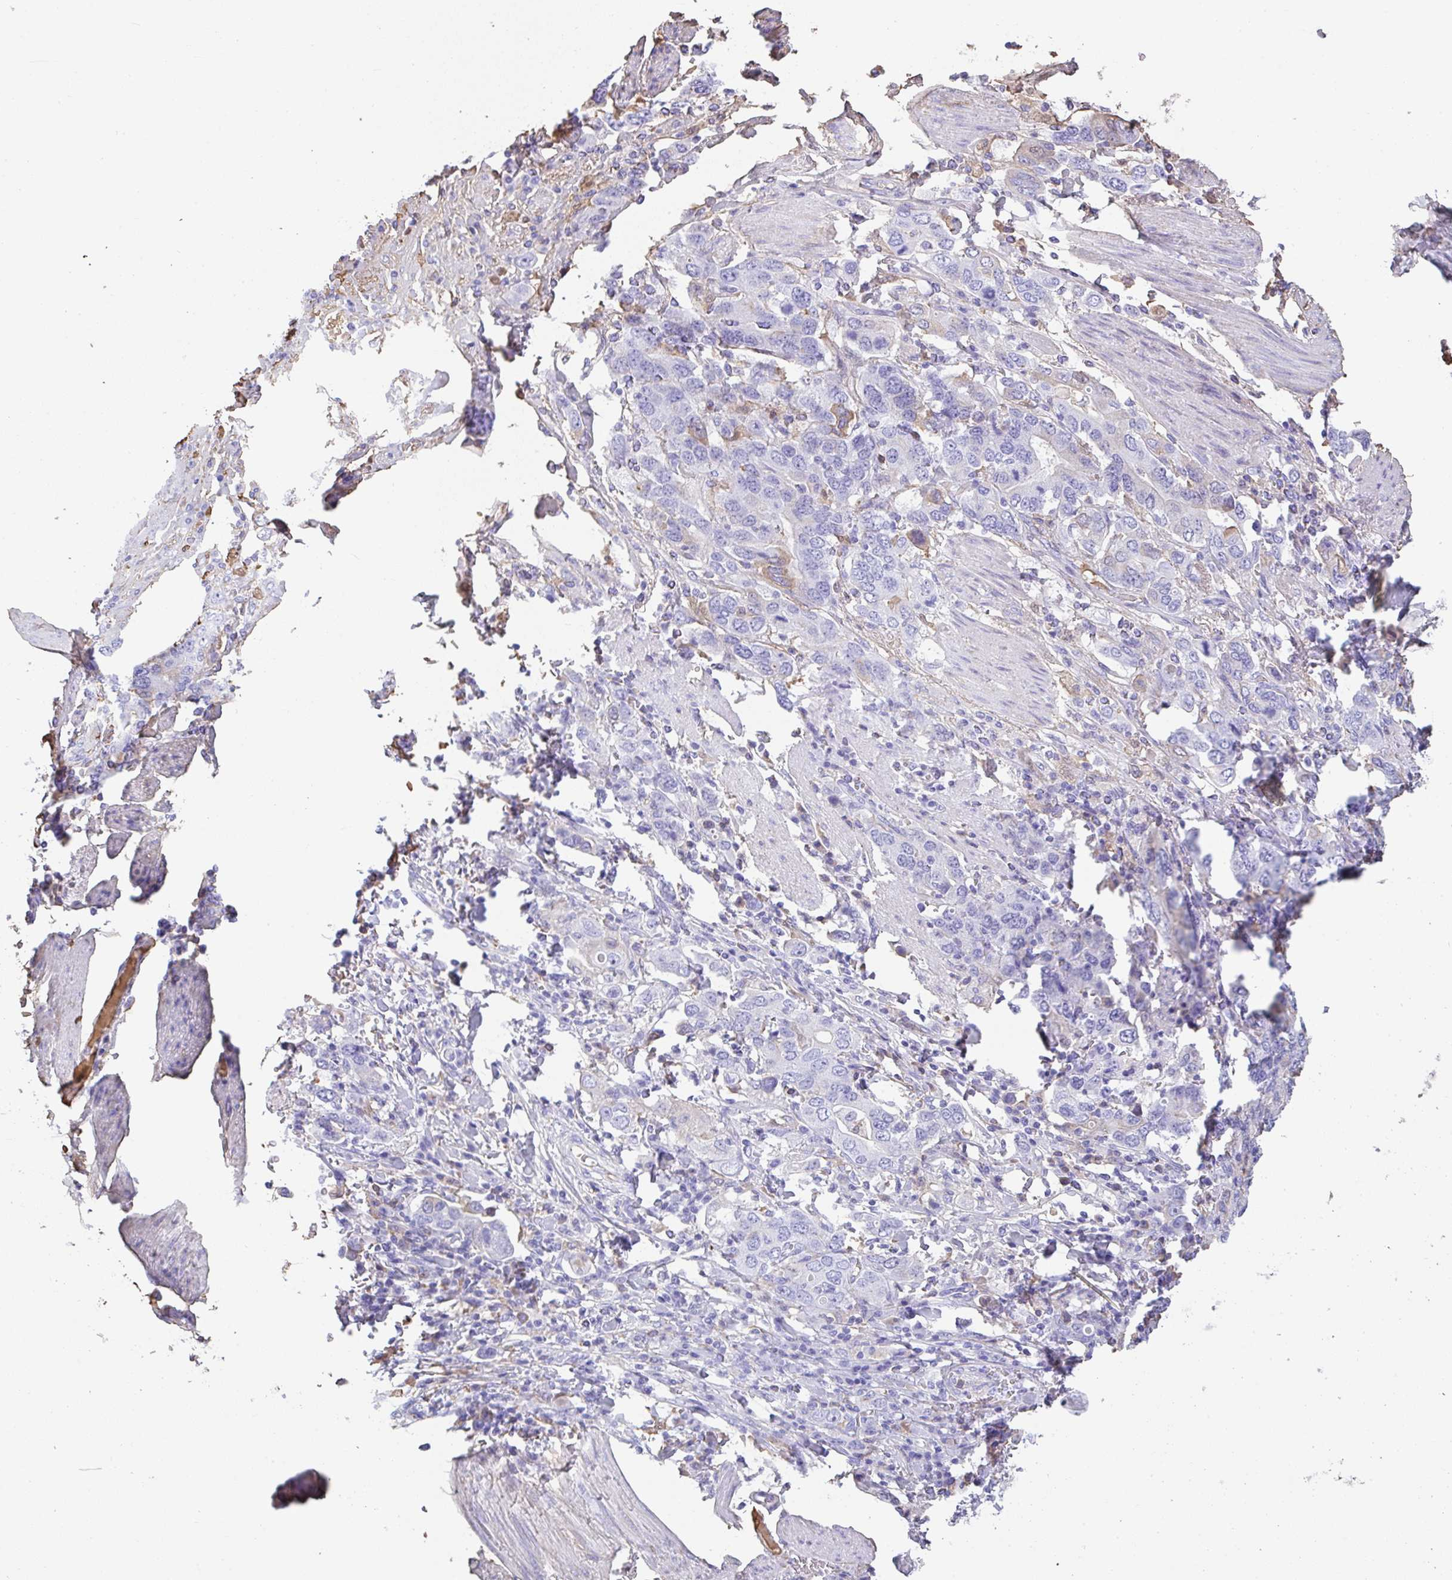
{"staining": {"intensity": "negative", "quantity": "none", "location": "none"}, "tissue": "stomach cancer", "cell_type": "Tumor cells", "image_type": "cancer", "snomed": [{"axis": "morphology", "description": "Adenocarcinoma, NOS"}, {"axis": "topography", "description": "Stomach, upper"}, {"axis": "topography", "description": "Stomach"}], "caption": "IHC histopathology image of neoplastic tissue: human stomach adenocarcinoma stained with DAB reveals no significant protein positivity in tumor cells. The staining is performed using DAB (3,3'-diaminobenzidine) brown chromogen with nuclei counter-stained in using hematoxylin.", "gene": "HOXC12", "patient": {"sex": "male", "age": 62}}